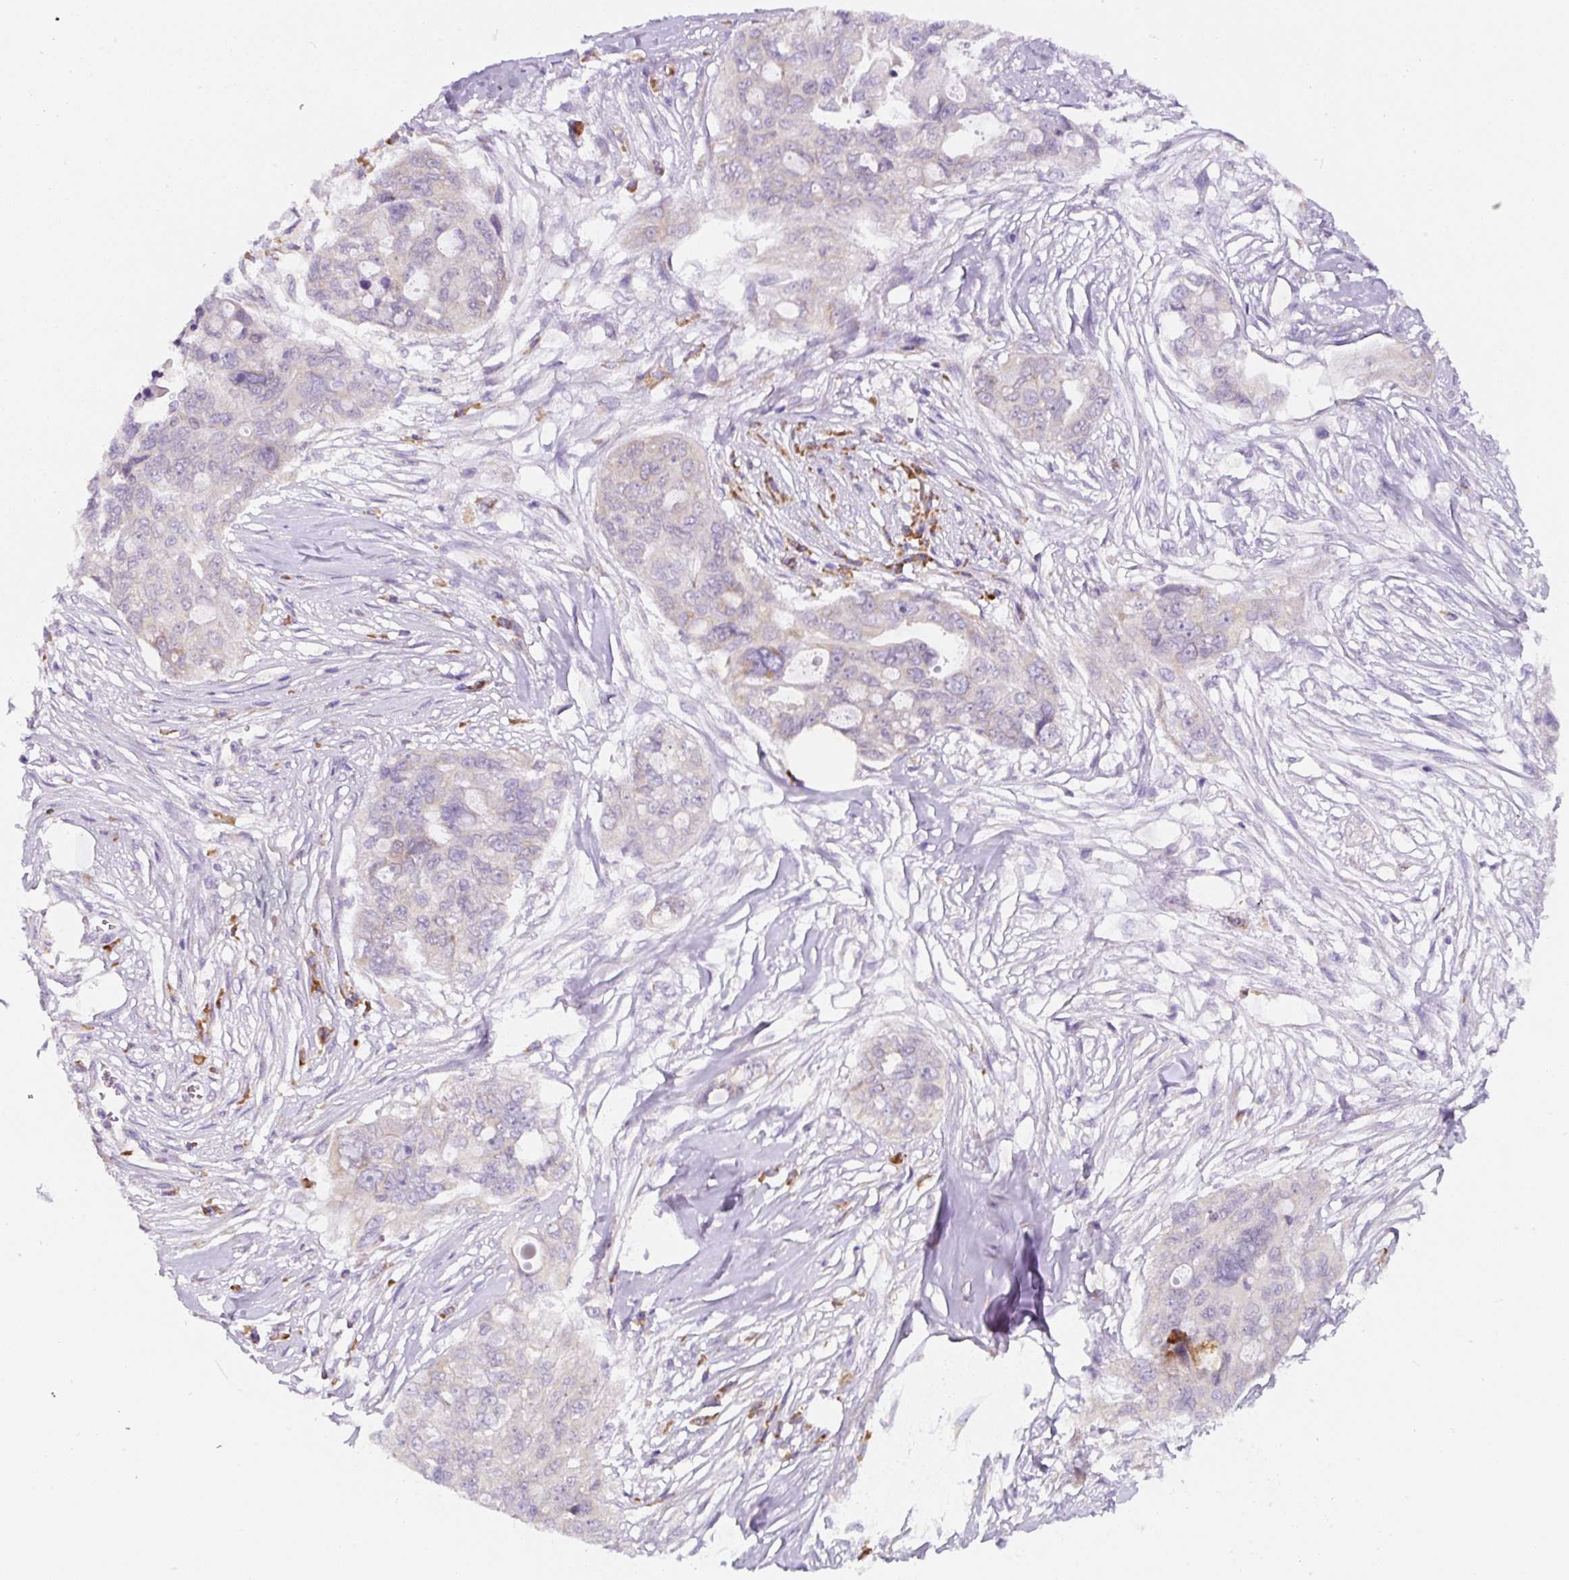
{"staining": {"intensity": "negative", "quantity": "none", "location": "none"}, "tissue": "ovarian cancer", "cell_type": "Tumor cells", "image_type": "cancer", "snomed": [{"axis": "morphology", "description": "Carcinoma, endometroid"}, {"axis": "topography", "description": "Ovary"}], "caption": "This is an IHC photomicrograph of human ovarian endometroid carcinoma. There is no positivity in tumor cells.", "gene": "DDOST", "patient": {"sex": "female", "age": 70}}